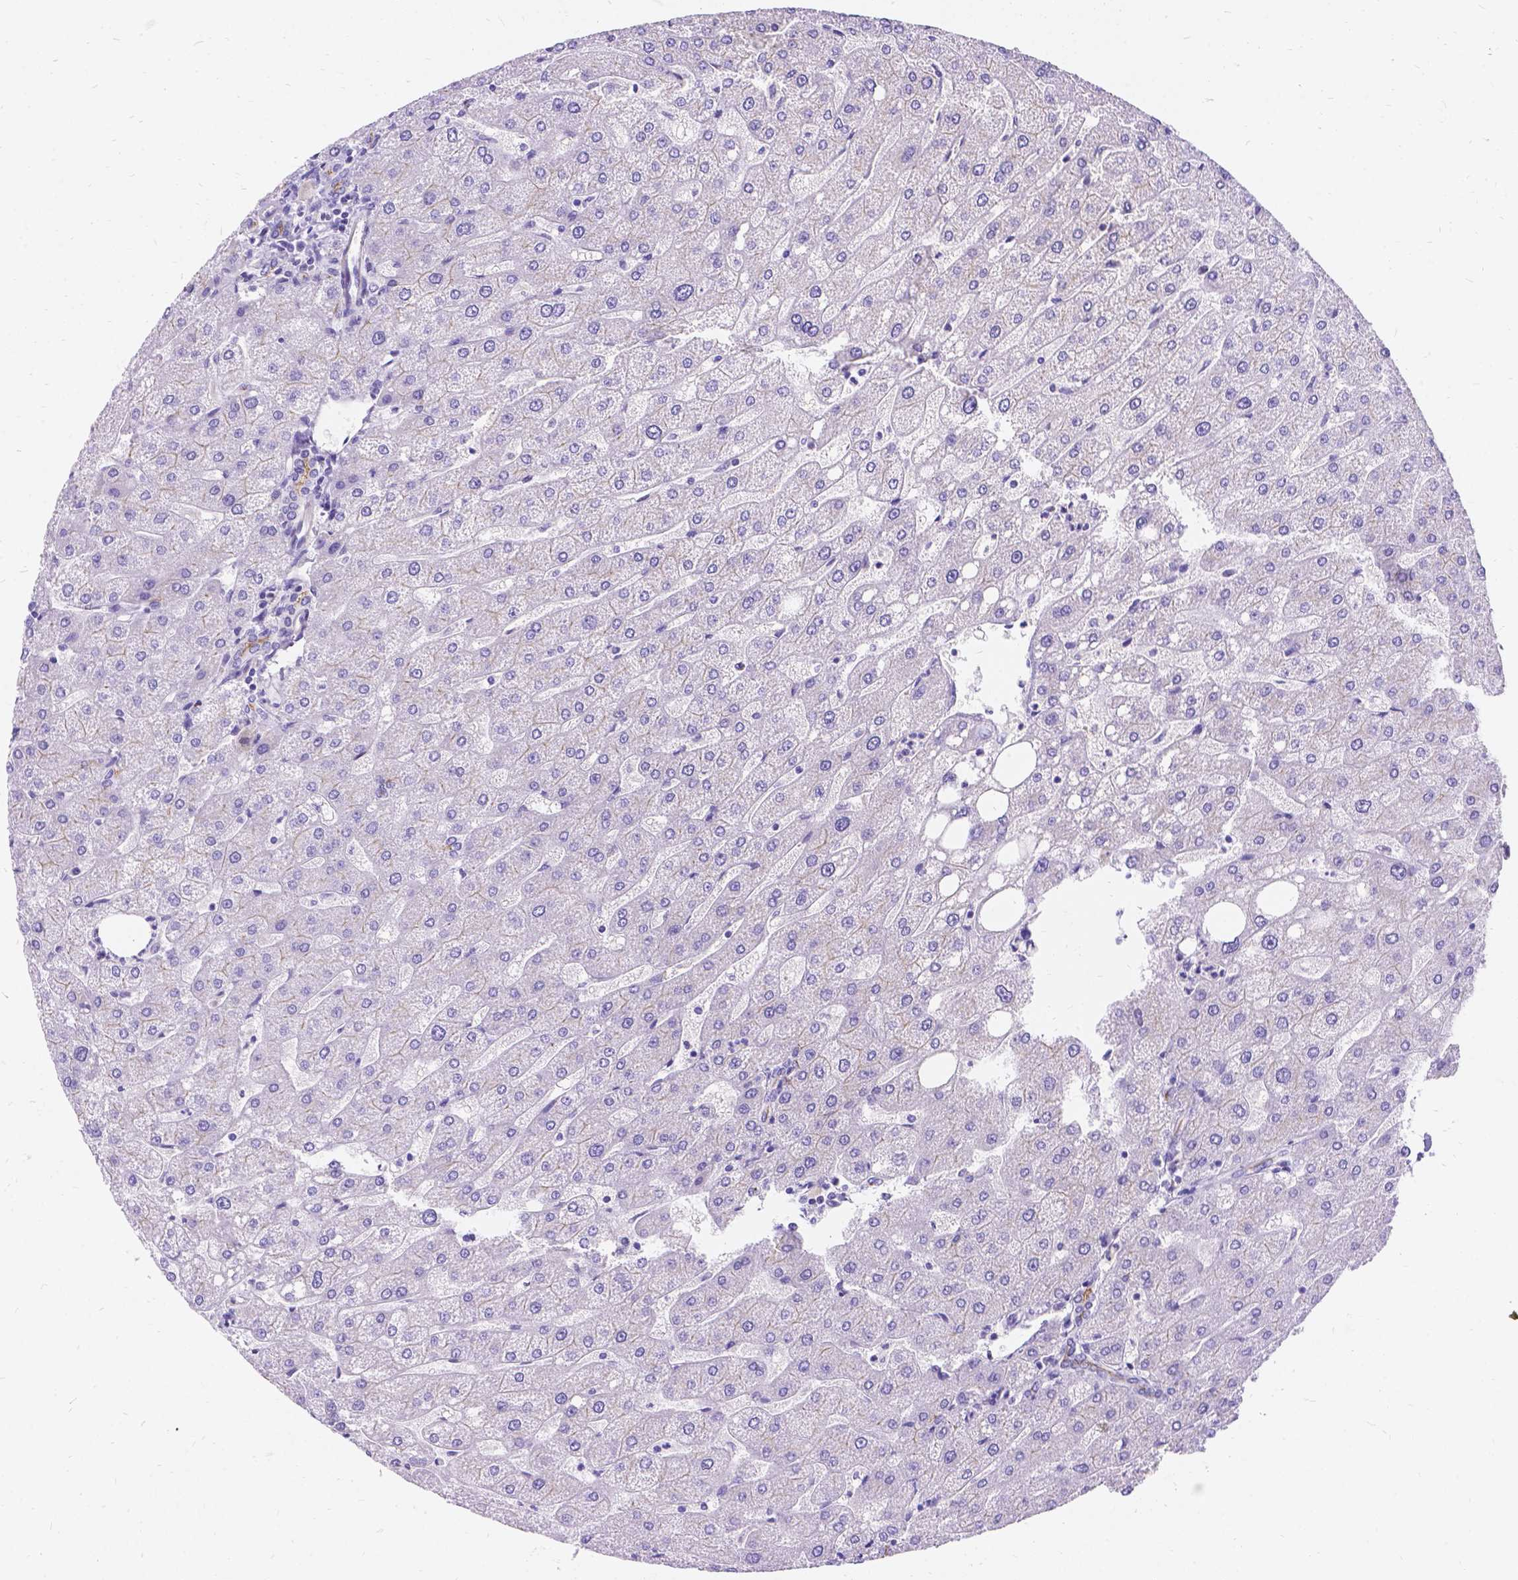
{"staining": {"intensity": "negative", "quantity": "none", "location": "none"}, "tissue": "liver", "cell_type": "Cholangiocytes", "image_type": "normal", "snomed": [{"axis": "morphology", "description": "Normal tissue, NOS"}, {"axis": "topography", "description": "Liver"}], "caption": "Protein analysis of normal liver reveals no significant expression in cholangiocytes.", "gene": "PALS1", "patient": {"sex": "male", "age": 67}}